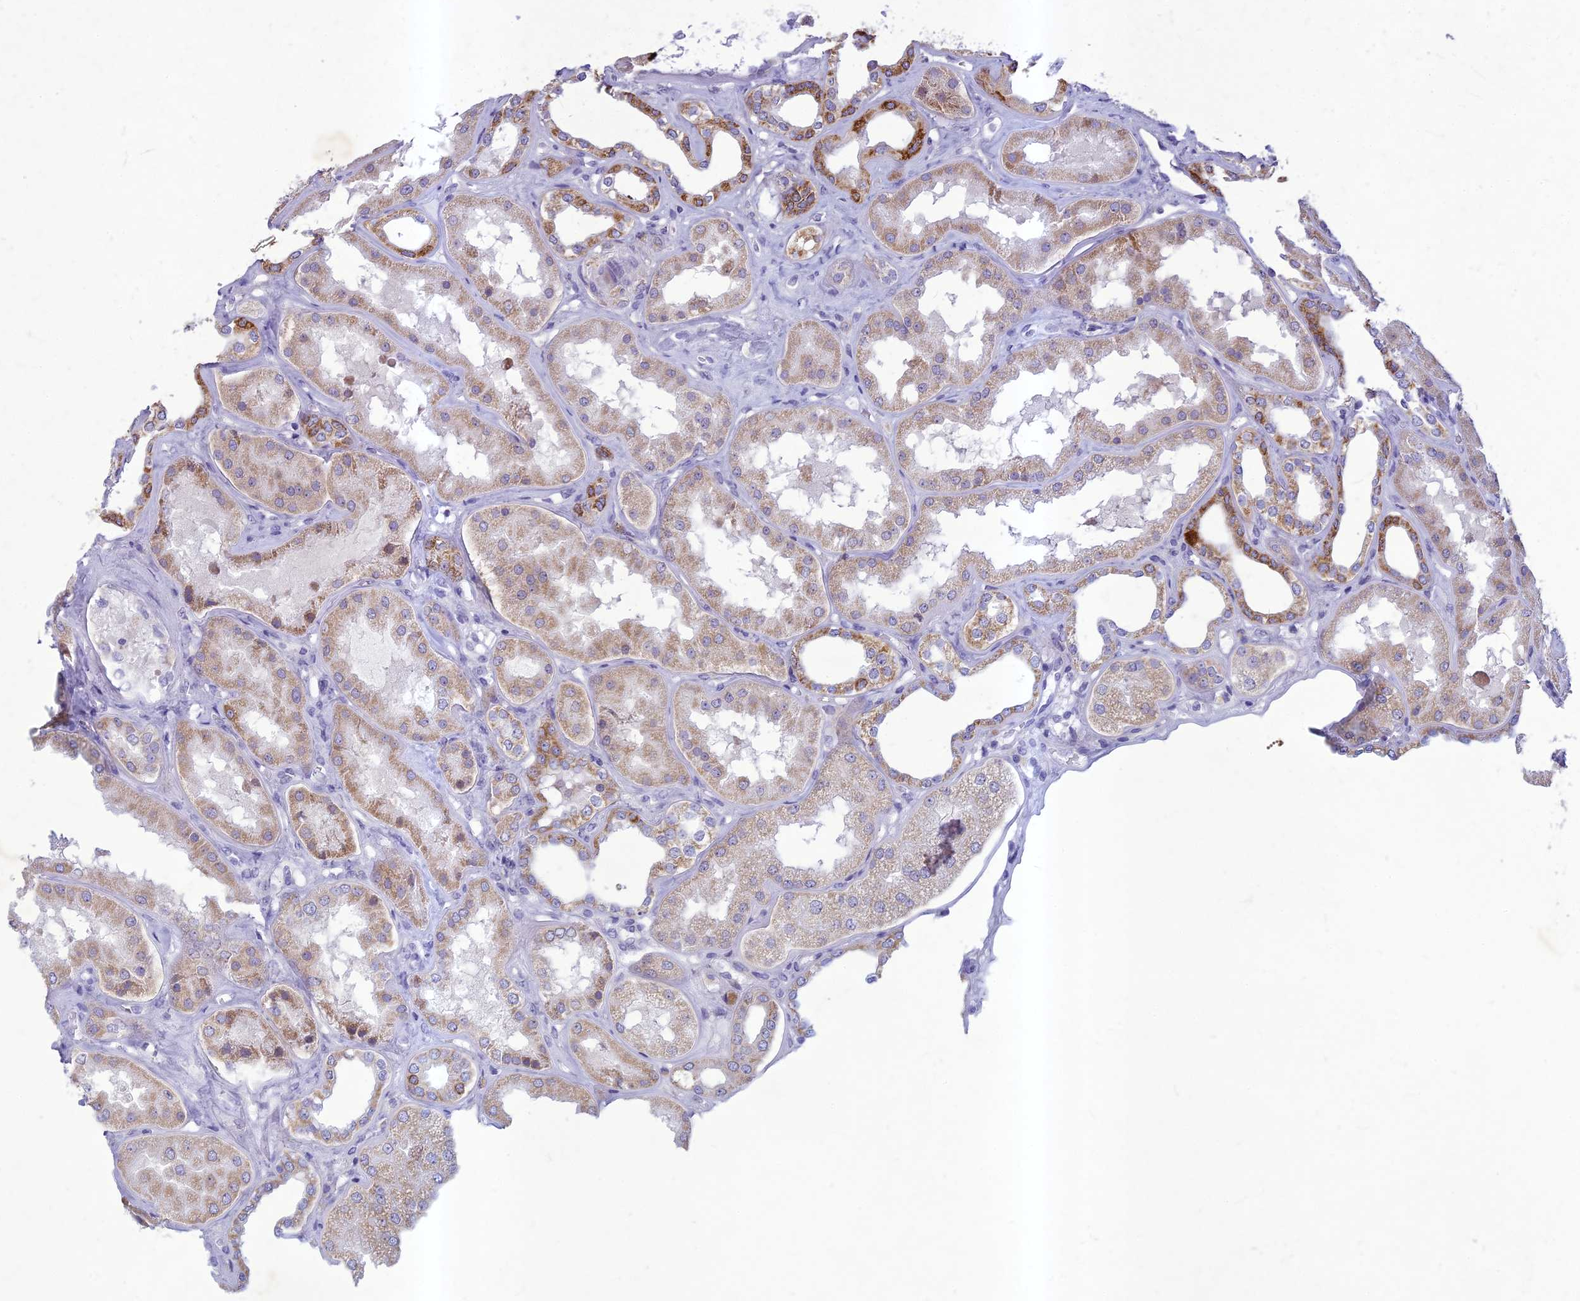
{"staining": {"intensity": "negative", "quantity": "none", "location": "none"}, "tissue": "kidney", "cell_type": "Cells in glomeruli", "image_type": "normal", "snomed": [{"axis": "morphology", "description": "Normal tissue, NOS"}, {"axis": "topography", "description": "Kidney"}], "caption": "Cells in glomeruli show no significant protein staining in unremarkable kidney. The staining was performed using DAB to visualize the protein expression in brown, while the nuclei were stained in blue with hematoxylin (Magnification: 20x).", "gene": "HIGD1A", "patient": {"sex": "female", "age": 56}}